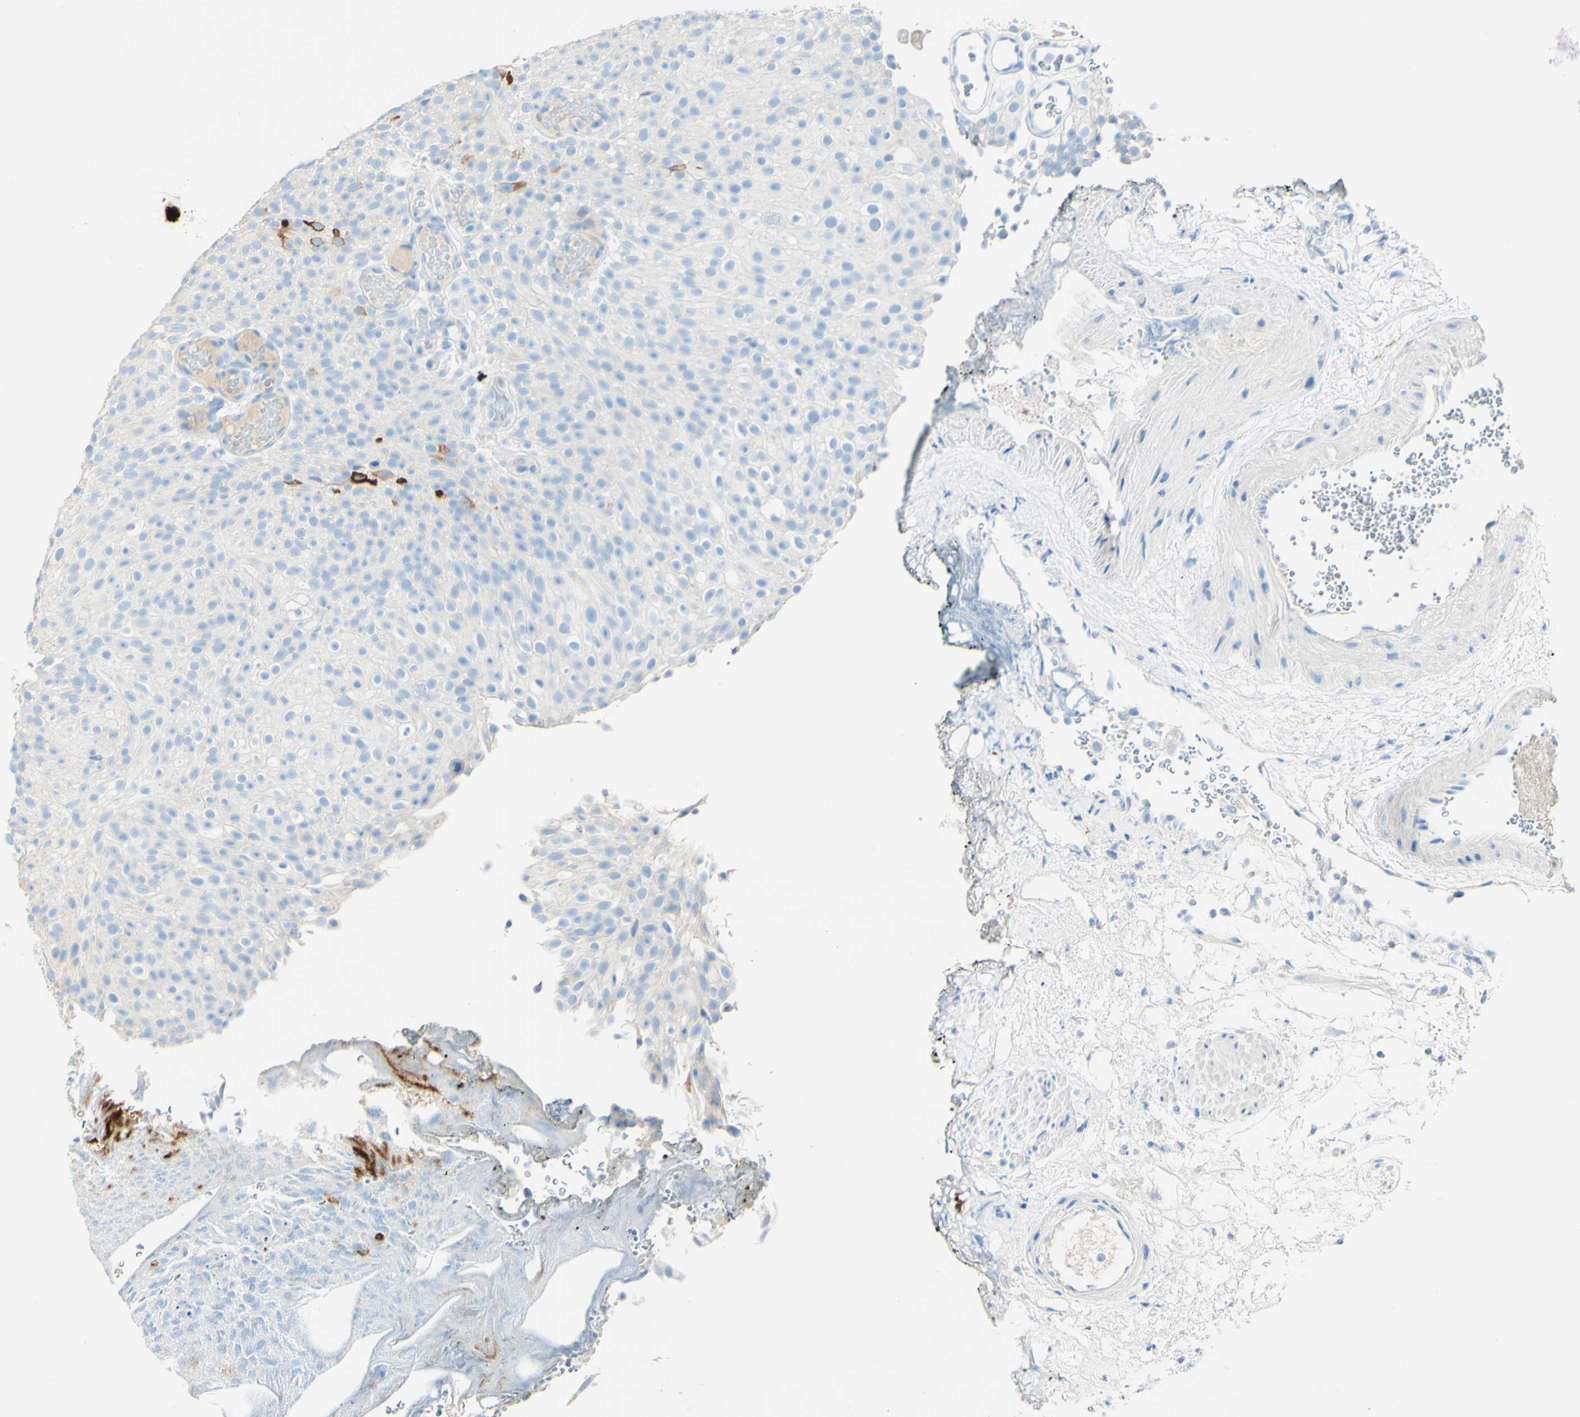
{"staining": {"intensity": "negative", "quantity": "none", "location": "none"}, "tissue": "urothelial cancer", "cell_type": "Tumor cells", "image_type": "cancer", "snomed": [{"axis": "morphology", "description": "Urothelial carcinoma, Low grade"}, {"axis": "topography", "description": "Urinary bladder"}], "caption": "There is no significant expression in tumor cells of urothelial cancer.", "gene": "PIGR", "patient": {"sex": "male", "age": 78}}